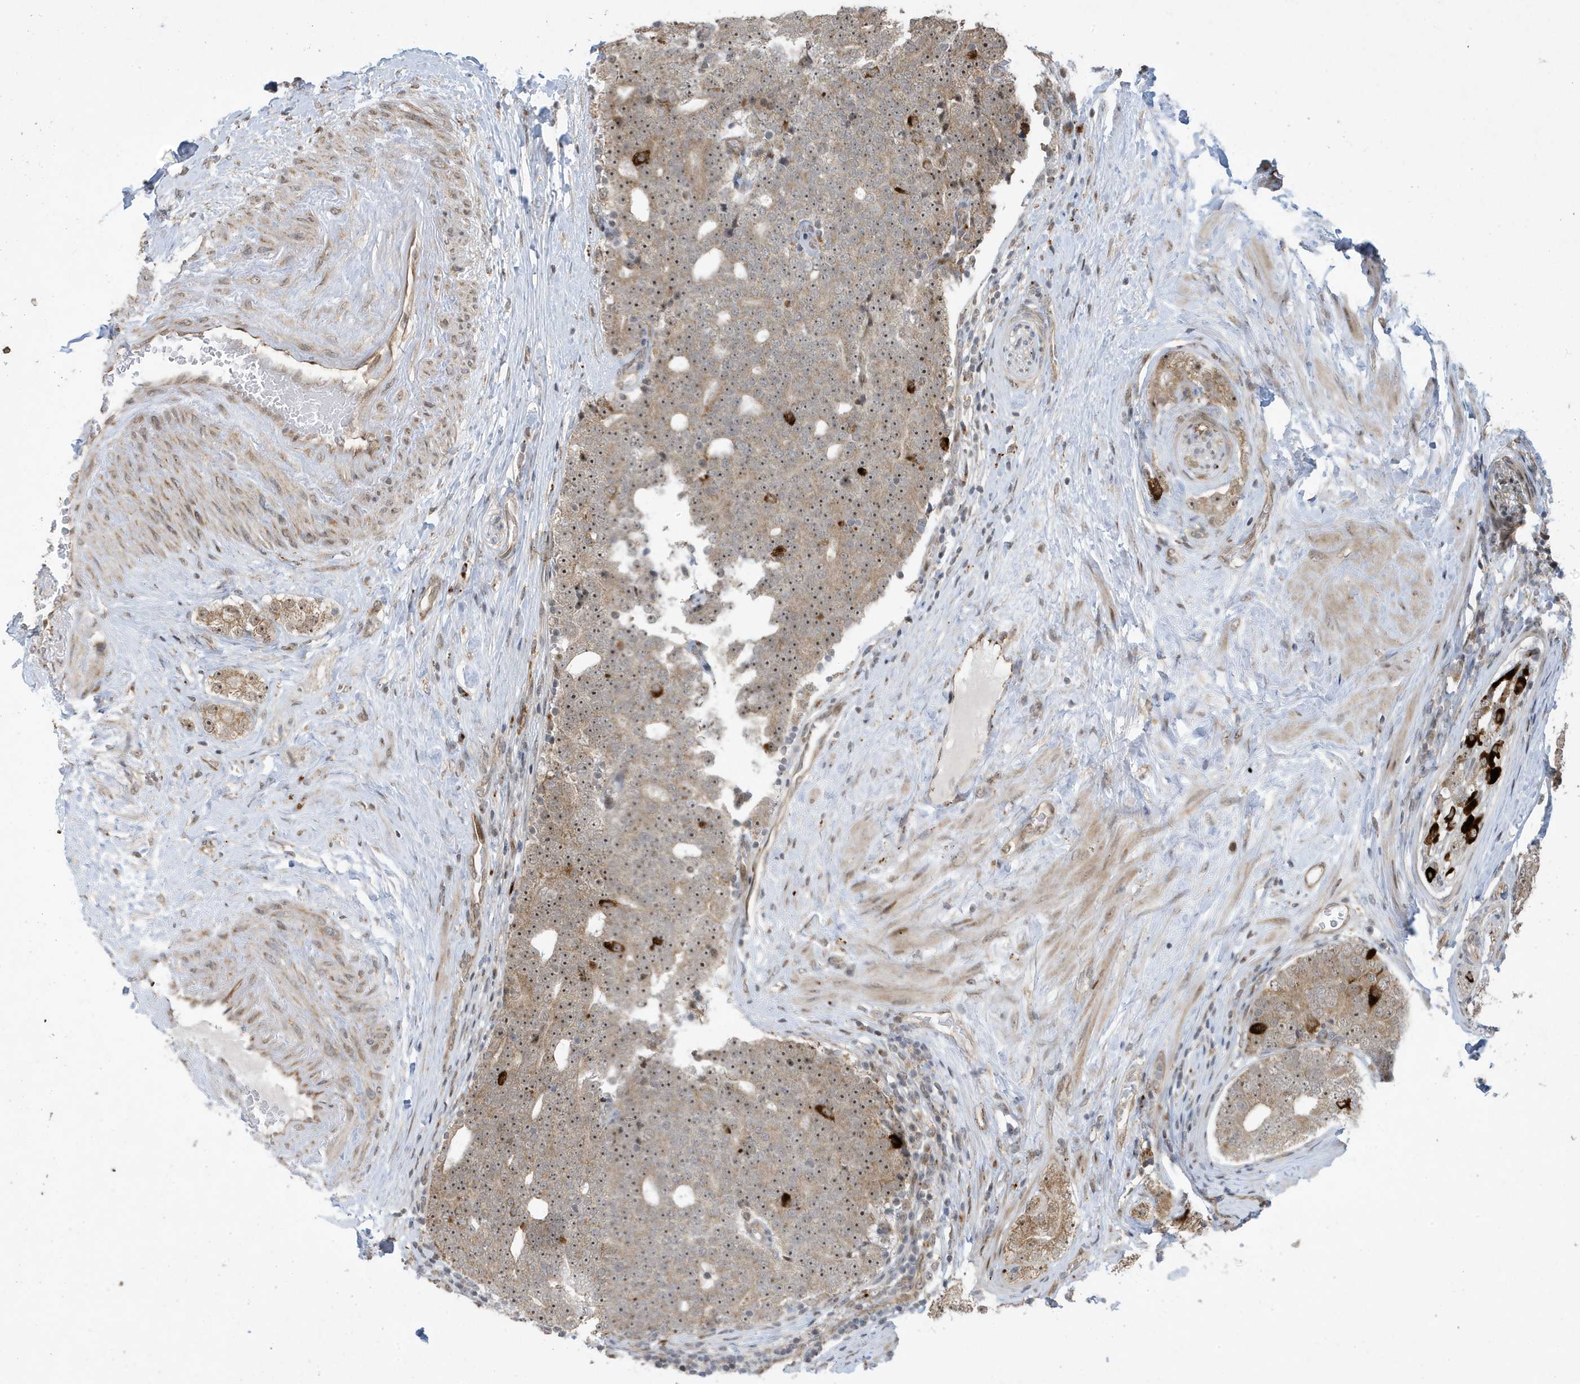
{"staining": {"intensity": "weak", "quantity": "25%-75%", "location": "cytoplasmic/membranous,nuclear"}, "tissue": "prostate cancer", "cell_type": "Tumor cells", "image_type": "cancer", "snomed": [{"axis": "morphology", "description": "Adenocarcinoma, High grade"}, {"axis": "topography", "description": "Prostate"}], "caption": "Protein staining shows weak cytoplasmic/membranous and nuclear positivity in approximately 25%-75% of tumor cells in high-grade adenocarcinoma (prostate).", "gene": "FAM9B", "patient": {"sex": "male", "age": 56}}